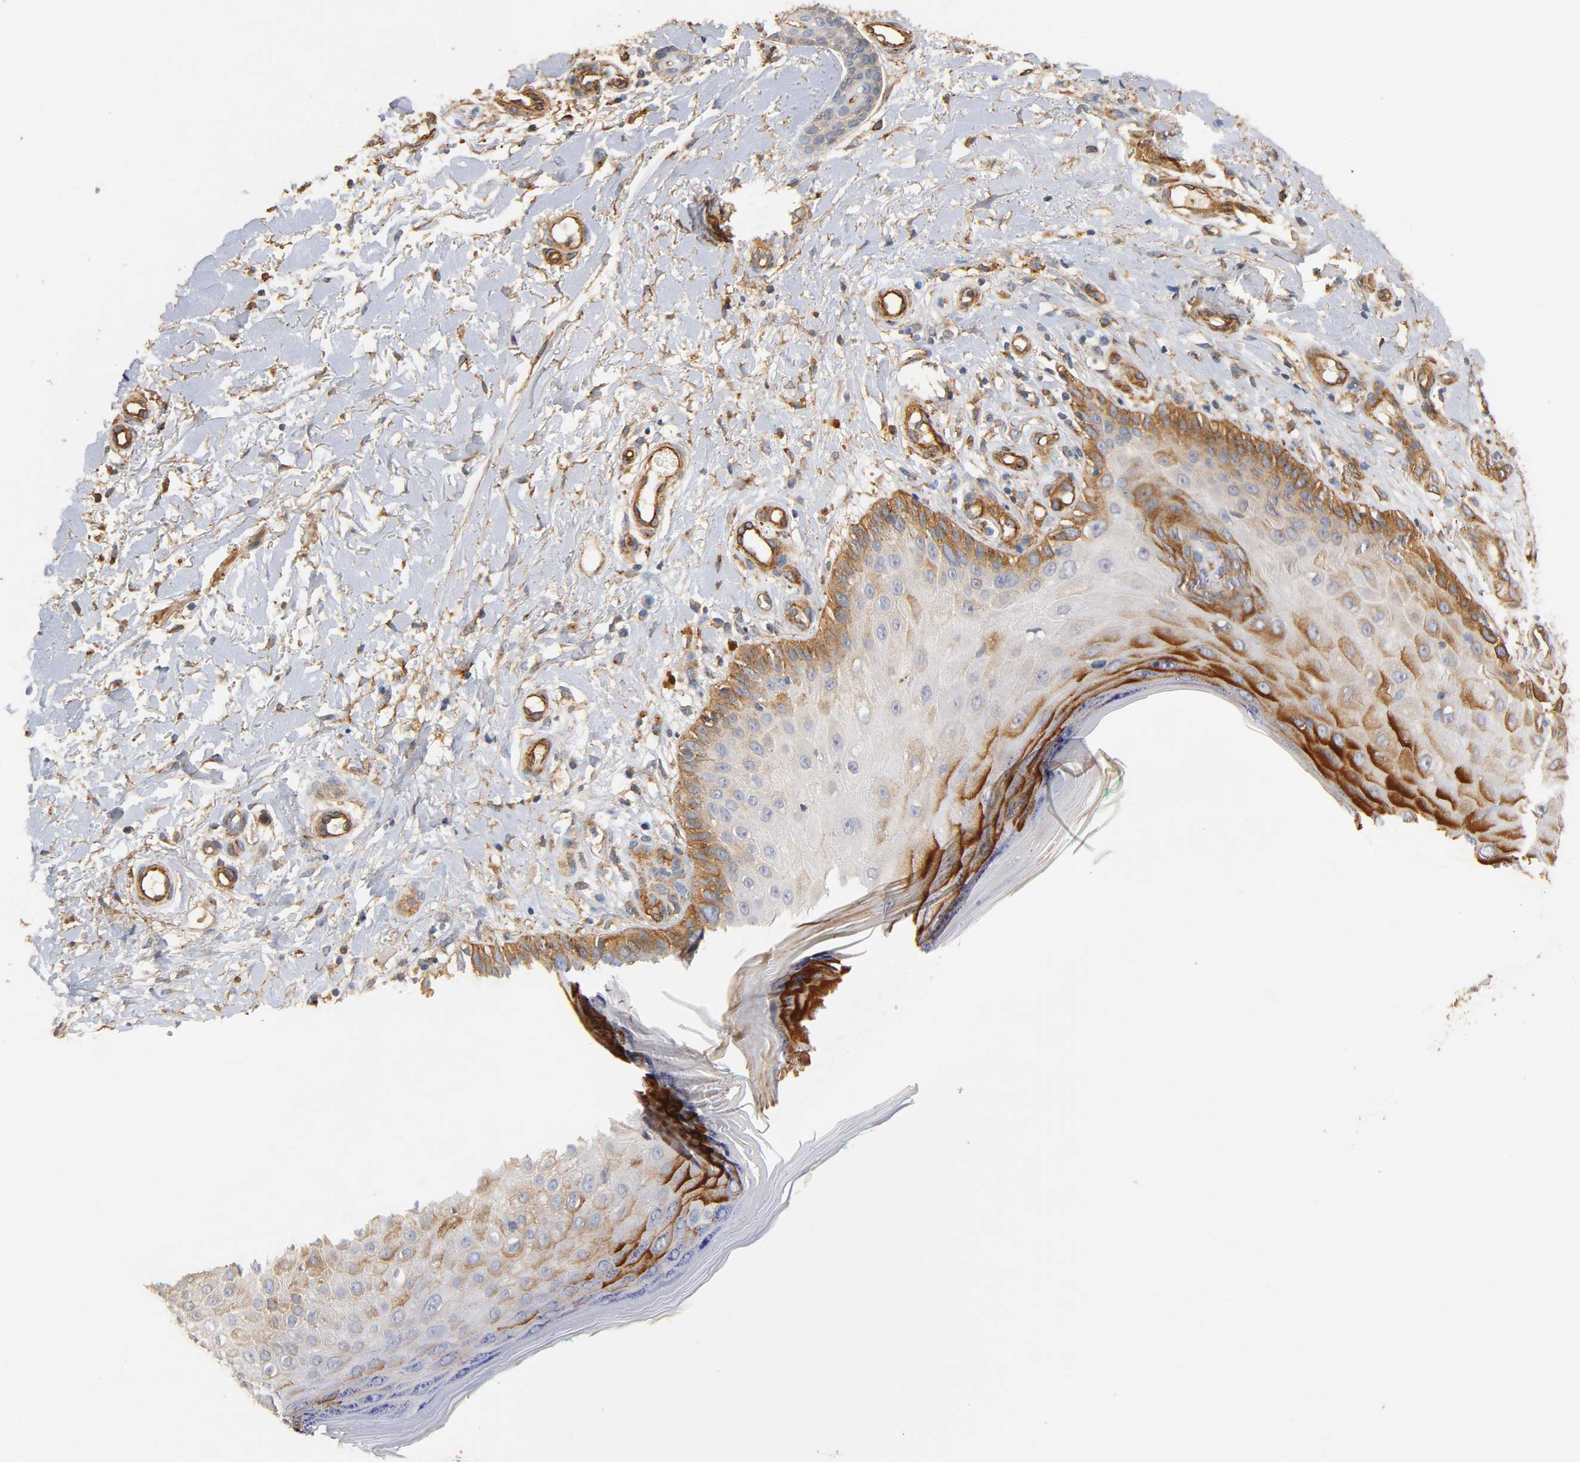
{"staining": {"intensity": "strong", "quantity": ">75%", "location": "cytoplasmic/membranous"}, "tissue": "skin cancer", "cell_type": "Tumor cells", "image_type": "cancer", "snomed": [{"axis": "morphology", "description": "Squamous cell carcinoma, NOS"}, {"axis": "topography", "description": "Skin"}], "caption": "Skin cancer was stained to show a protein in brown. There is high levels of strong cytoplasmic/membranous positivity in about >75% of tumor cells.", "gene": "IFITM3", "patient": {"sex": "female", "age": 42}}